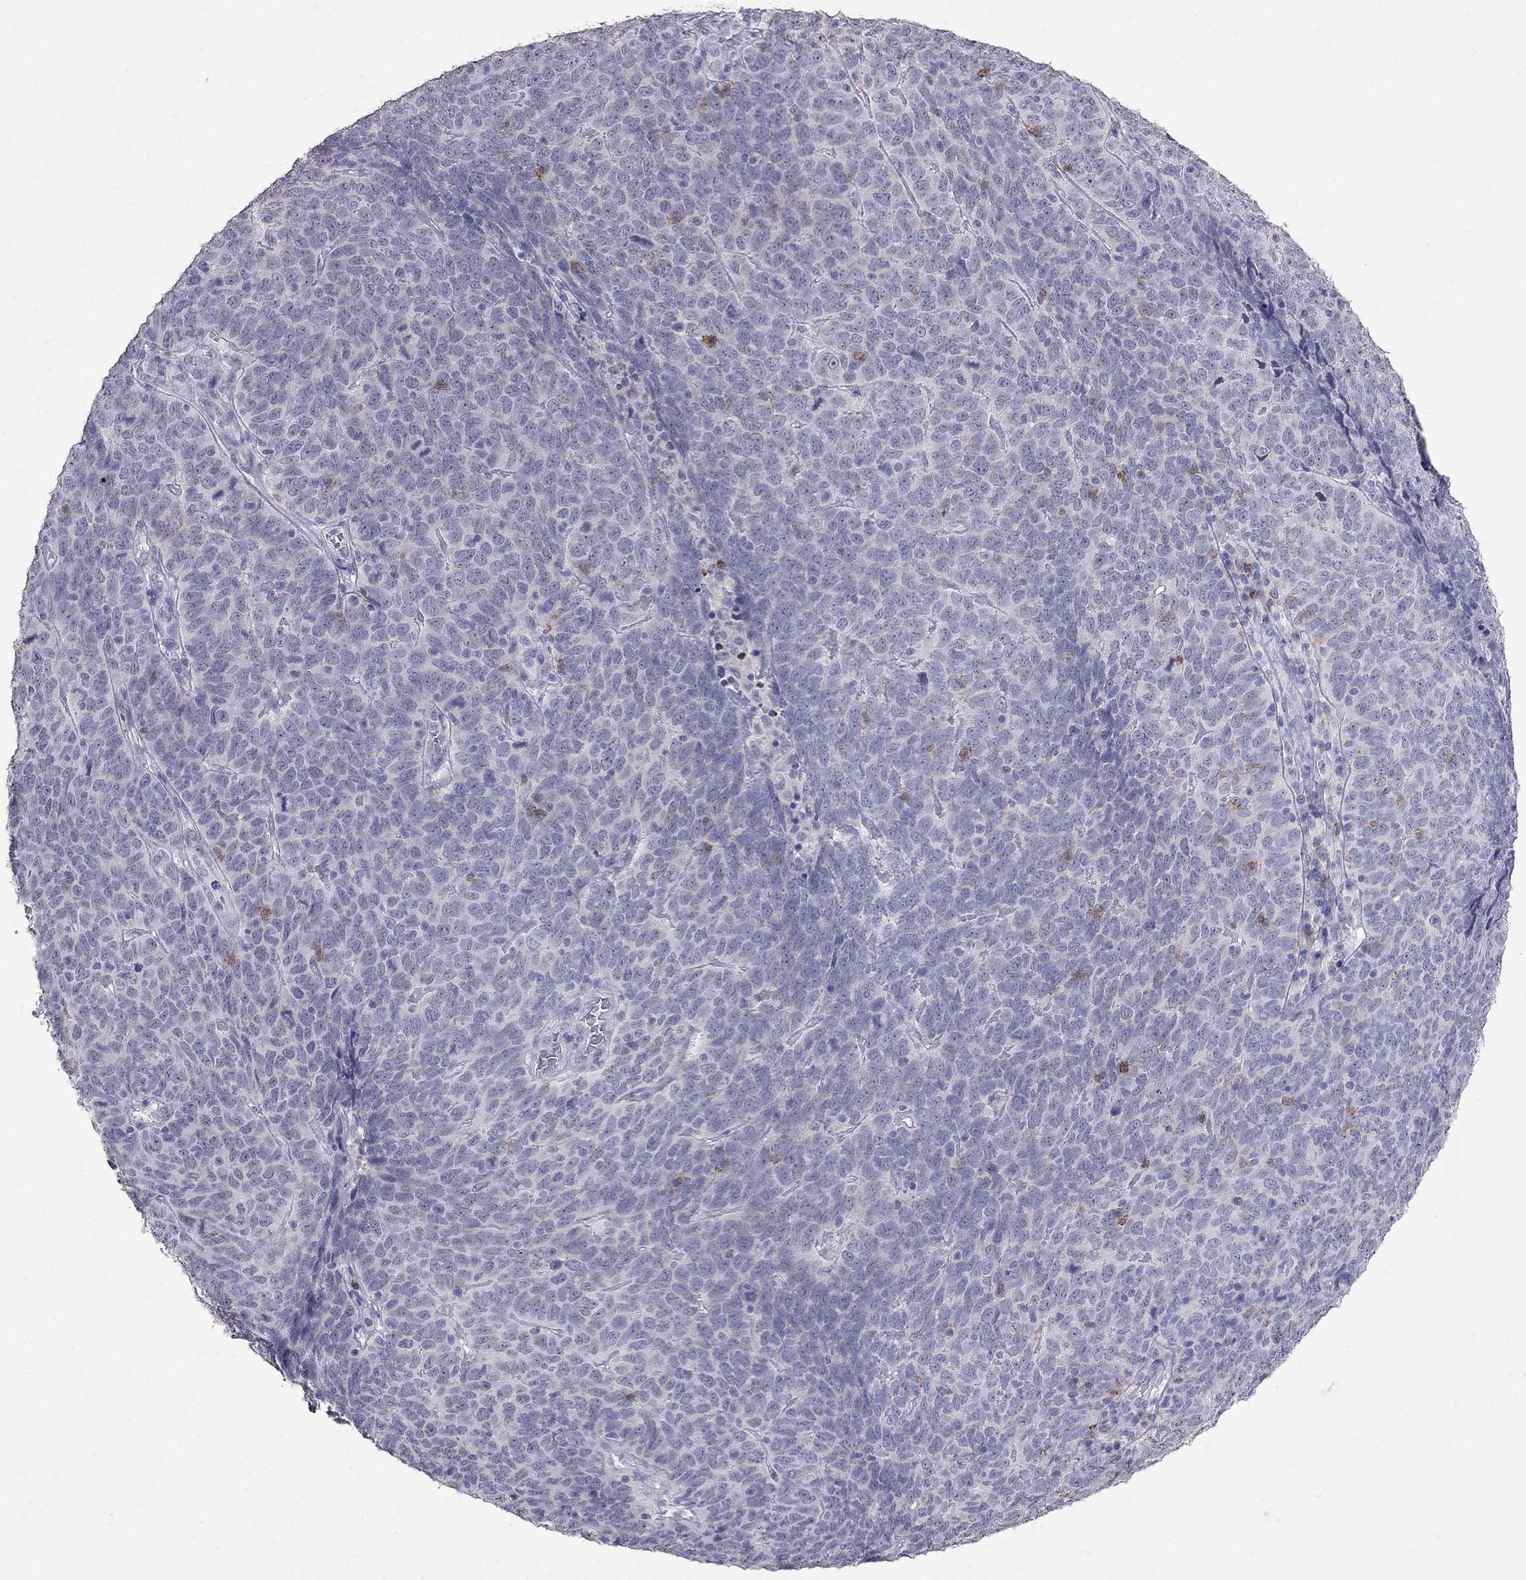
{"staining": {"intensity": "negative", "quantity": "none", "location": "none"}, "tissue": "skin cancer", "cell_type": "Tumor cells", "image_type": "cancer", "snomed": [{"axis": "morphology", "description": "Squamous cell carcinoma, NOS"}, {"axis": "topography", "description": "Skin"}, {"axis": "topography", "description": "Anal"}], "caption": "A photomicrograph of skin squamous cell carcinoma stained for a protein demonstrates no brown staining in tumor cells. (DAB IHC with hematoxylin counter stain).", "gene": "CD8B", "patient": {"sex": "female", "age": 51}}